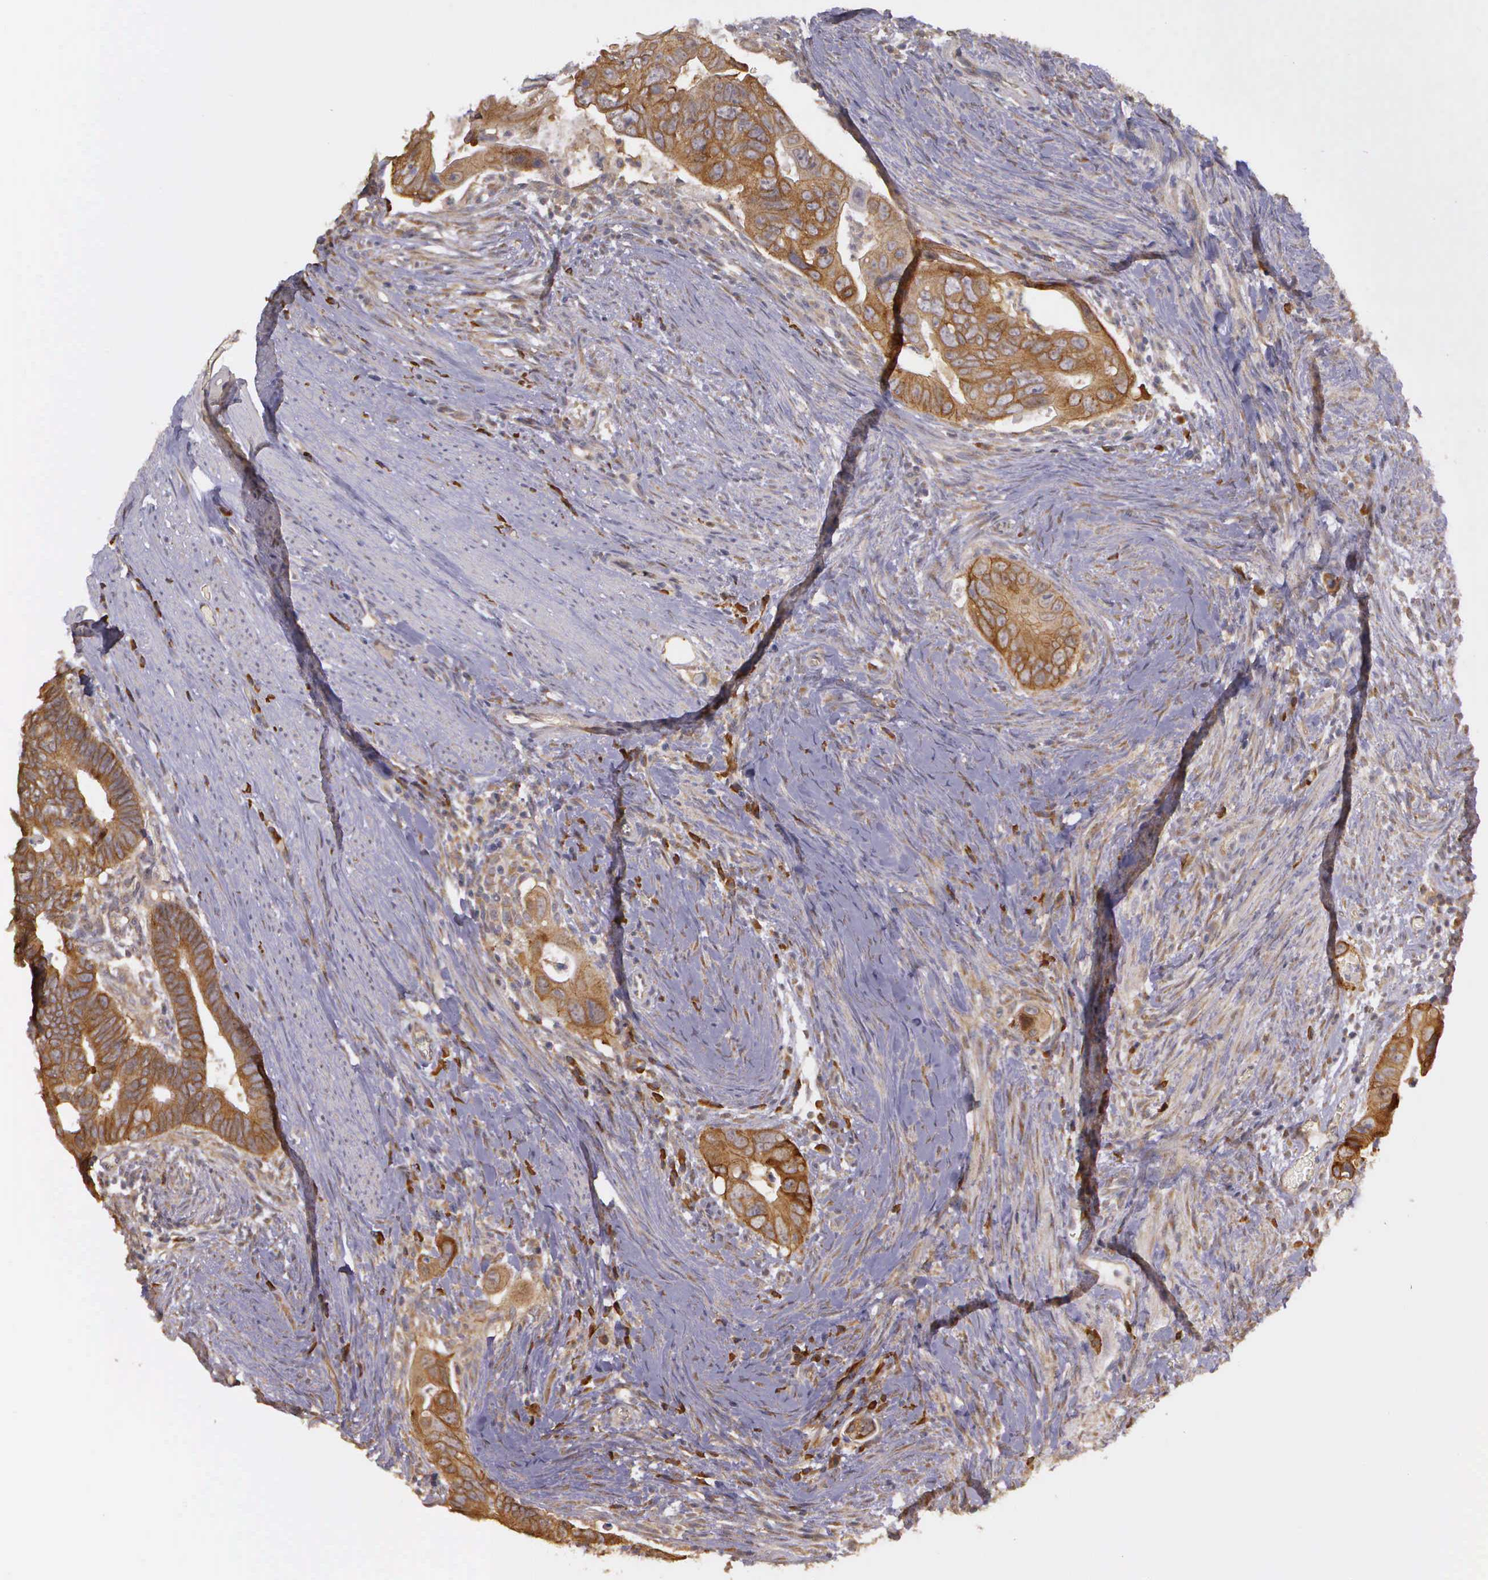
{"staining": {"intensity": "strong", "quantity": ">75%", "location": "cytoplasmic/membranous"}, "tissue": "colorectal cancer", "cell_type": "Tumor cells", "image_type": "cancer", "snomed": [{"axis": "morphology", "description": "Adenocarcinoma, NOS"}, {"axis": "topography", "description": "Rectum"}], "caption": "Immunohistochemistry (IHC) staining of colorectal adenocarcinoma, which displays high levels of strong cytoplasmic/membranous expression in about >75% of tumor cells indicating strong cytoplasmic/membranous protein expression. The staining was performed using DAB (3,3'-diaminobenzidine) (brown) for protein detection and nuclei were counterstained in hematoxylin (blue).", "gene": "EIF5", "patient": {"sex": "male", "age": 53}}